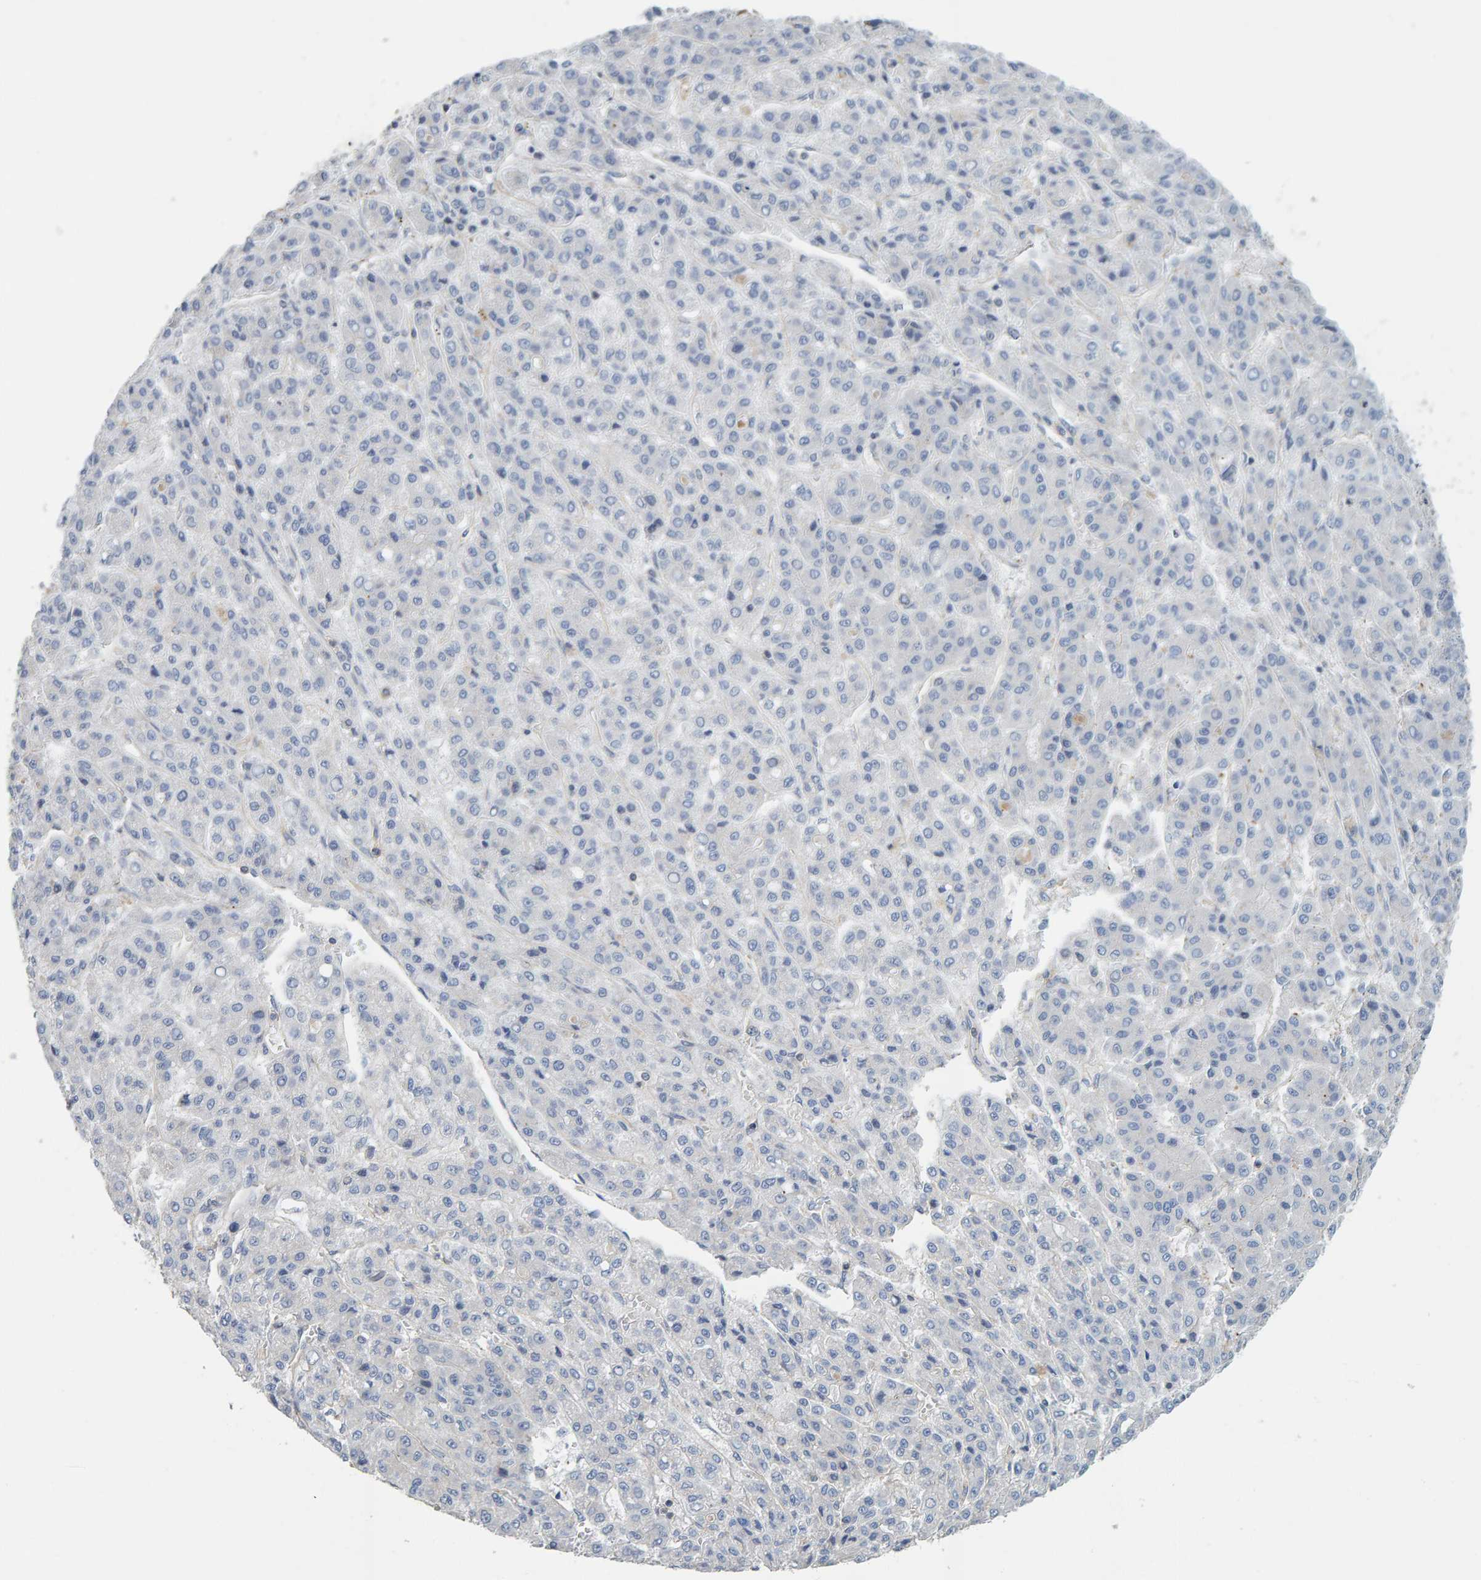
{"staining": {"intensity": "negative", "quantity": "none", "location": "none"}, "tissue": "liver cancer", "cell_type": "Tumor cells", "image_type": "cancer", "snomed": [{"axis": "morphology", "description": "Carcinoma, Hepatocellular, NOS"}, {"axis": "topography", "description": "Liver"}], "caption": "Immunohistochemistry histopathology image of liver cancer stained for a protein (brown), which reveals no expression in tumor cells.", "gene": "RGP1", "patient": {"sex": "male", "age": 70}}